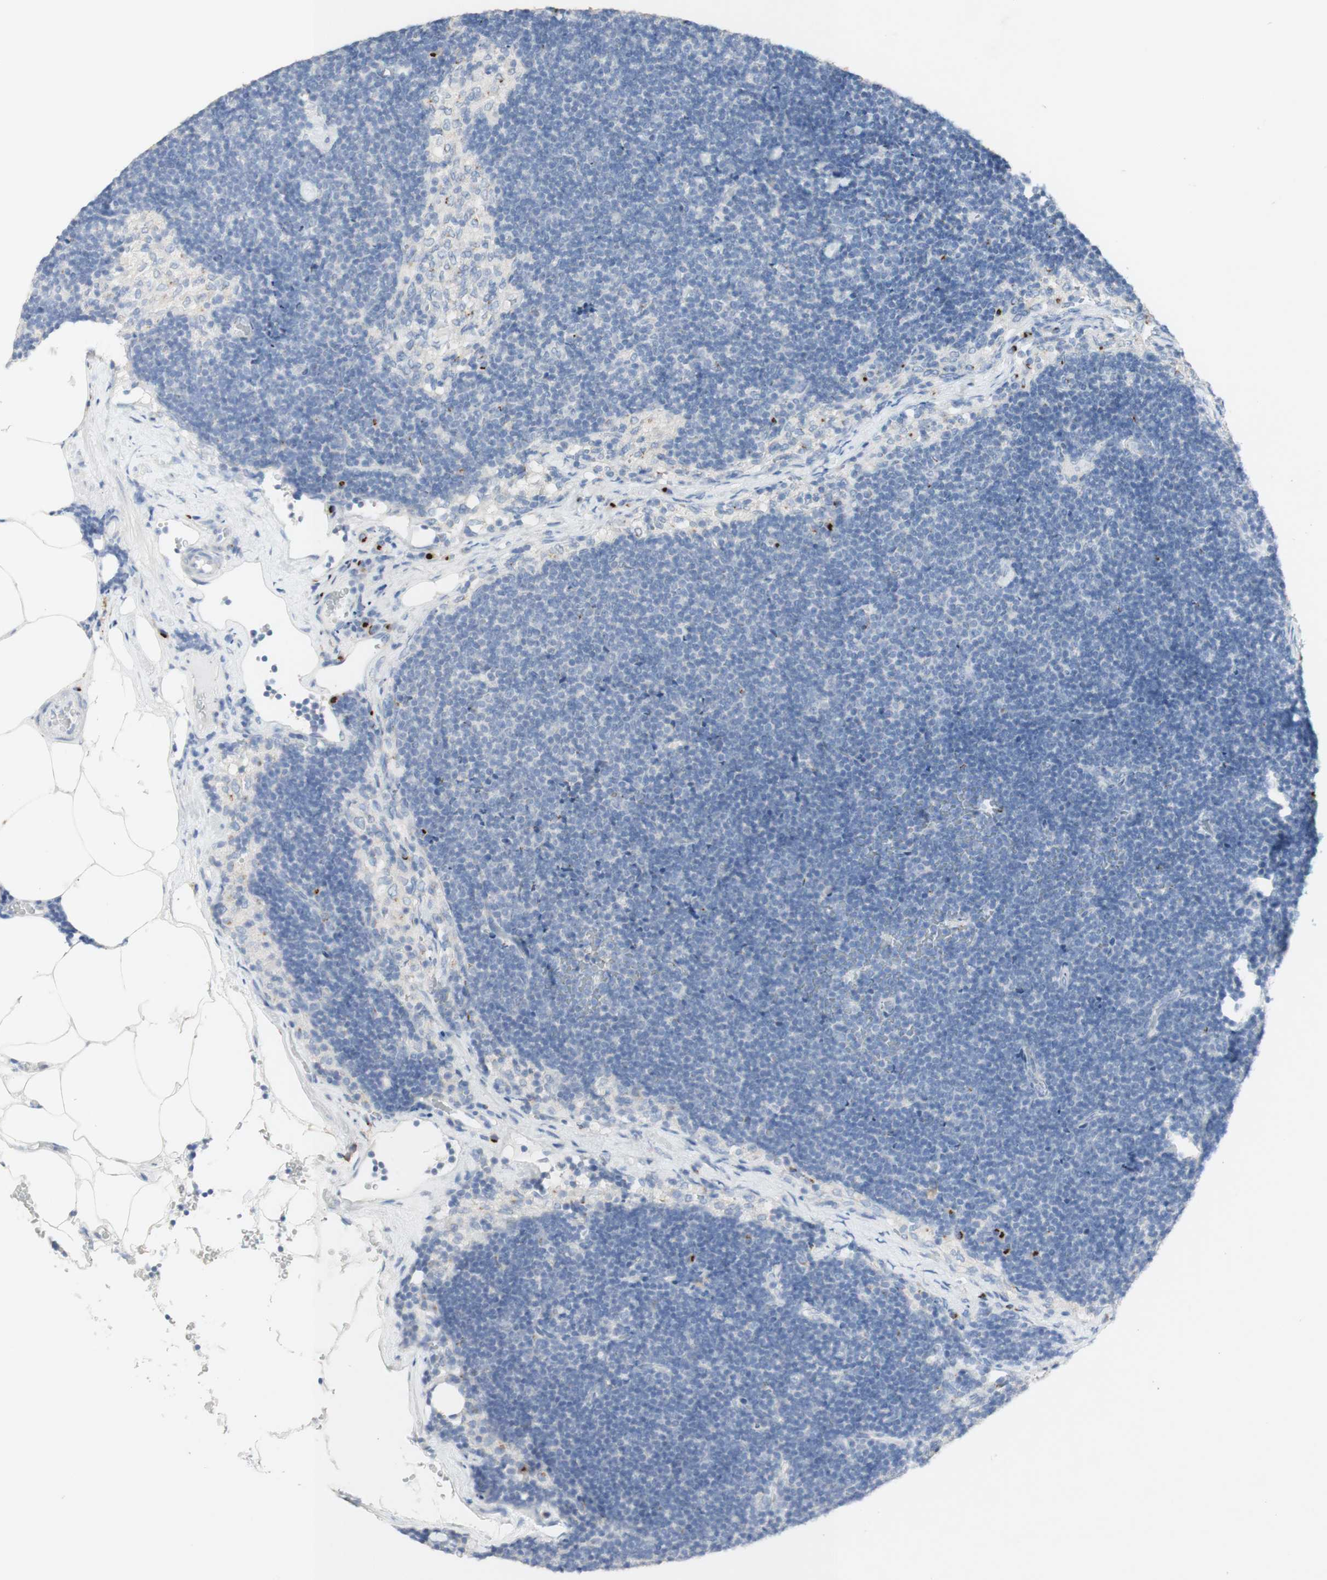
{"staining": {"intensity": "strong", "quantity": "<25%", "location": "cytoplasmic/membranous"}, "tissue": "lymph node", "cell_type": "Germinal center cells", "image_type": "normal", "snomed": [{"axis": "morphology", "description": "Normal tissue, NOS"}, {"axis": "topography", "description": "Lymph node"}], "caption": "Brown immunohistochemical staining in unremarkable human lymph node shows strong cytoplasmic/membranous expression in about <25% of germinal center cells. (Stains: DAB (3,3'-diaminobenzidine) in brown, nuclei in blue, Microscopy: brightfield microscopy at high magnification).", "gene": "MANEA", "patient": {"sex": "male", "age": 63}}